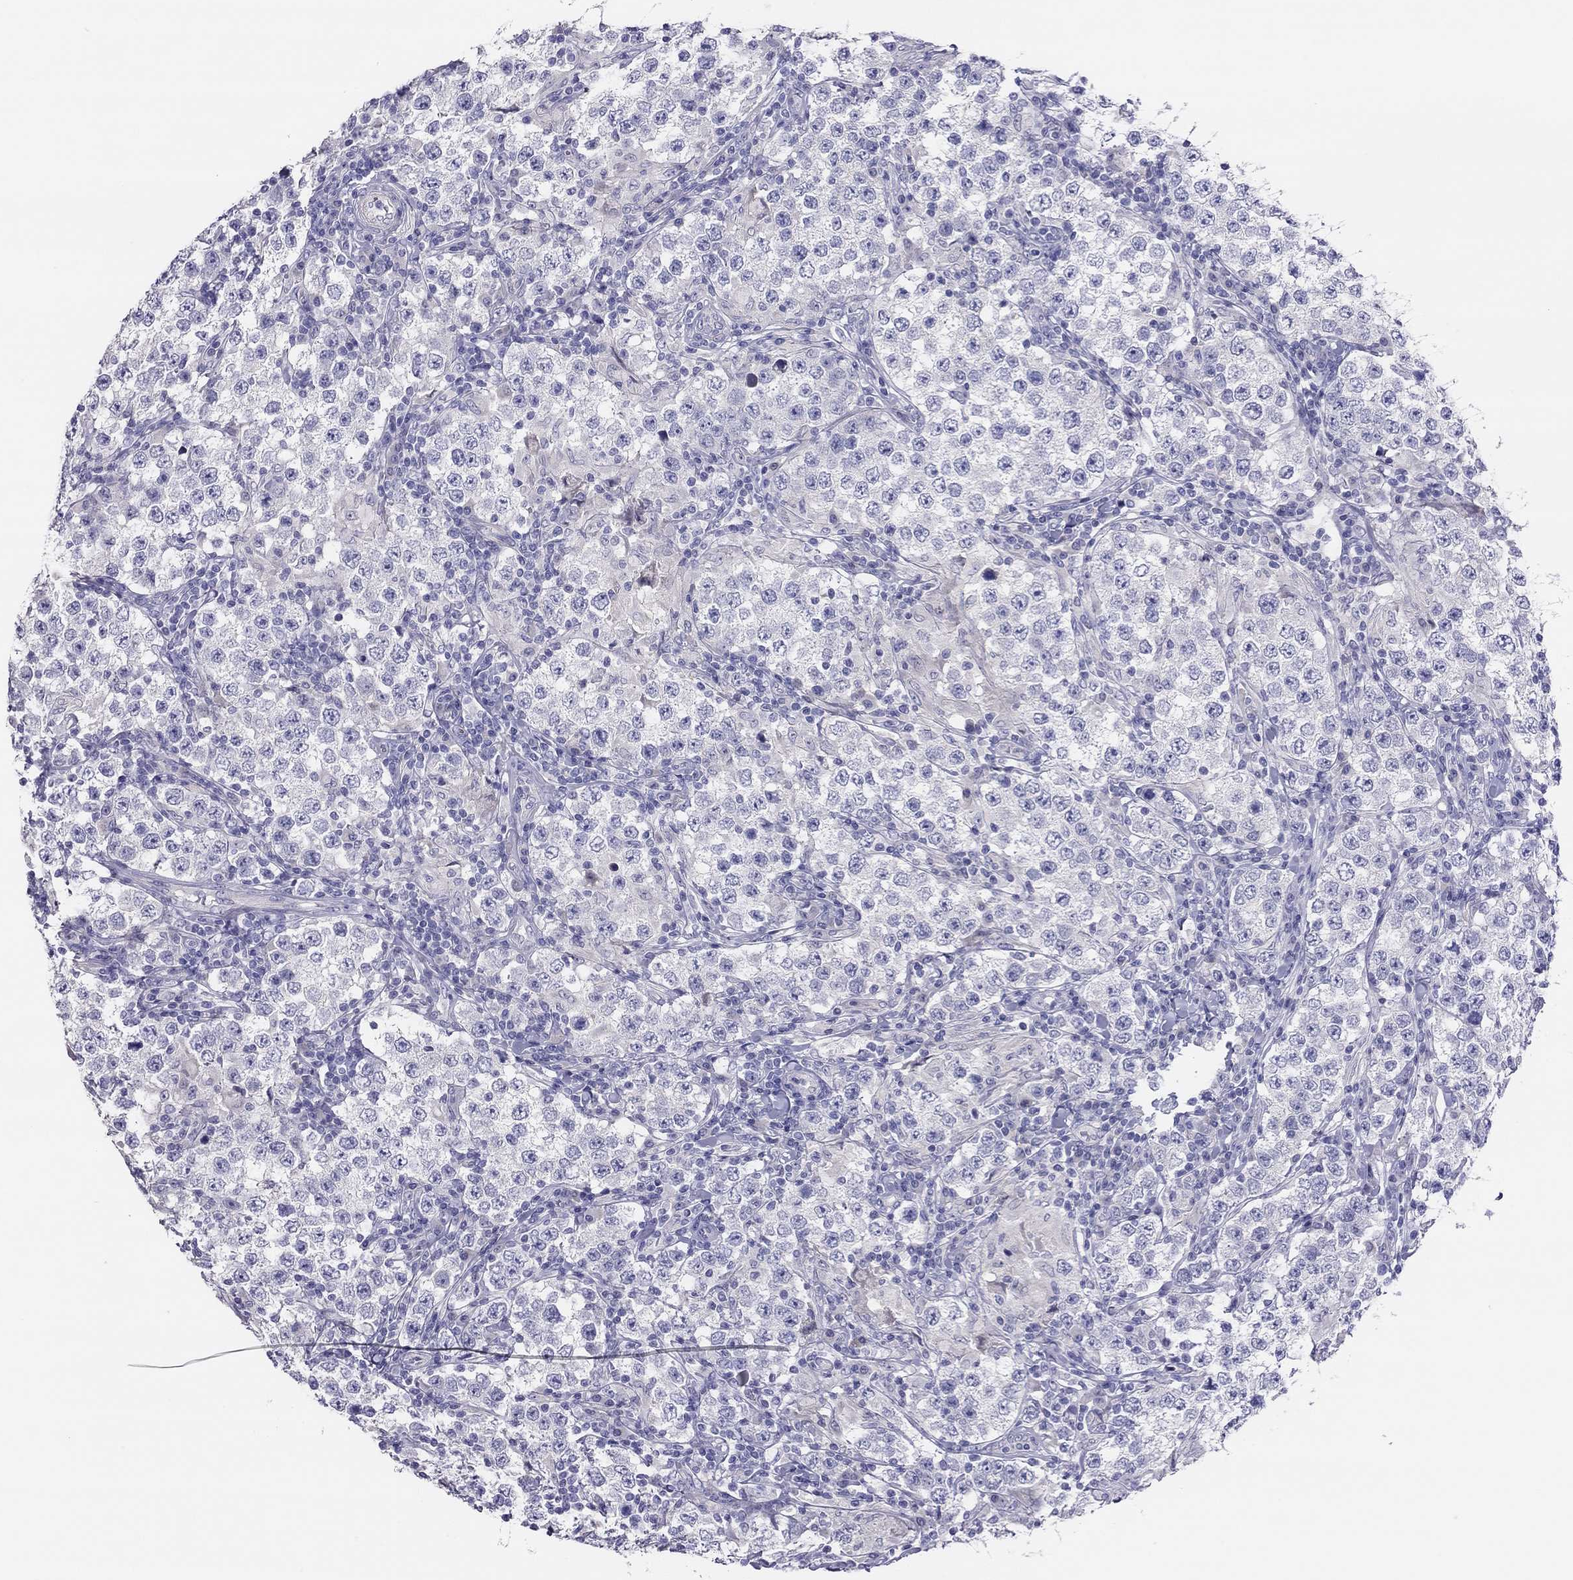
{"staining": {"intensity": "negative", "quantity": "none", "location": "none"}, "tissue": "testis cancer", "cell_type": "Tumor cells", "image_type": "cancer", "snomed": [{"axis": "morphology", "description": "Seminoma, NOS"}, {"axis": "morphology", "description": "Carcinoma, Embryonal, NOS"}, {"axis": "topography", "description": "Testis"}], "caption": "DAB (3,3'-diaminobenzidine) immunohistochemical staining of human testis cancer displays no significant expression in tumor cells. (Brightfield microscopy of DAB immunohistochemistry (IHC) at high magnification).", "gene": "MGAT4C", "patient": {"sex": "male", "age": 41}}